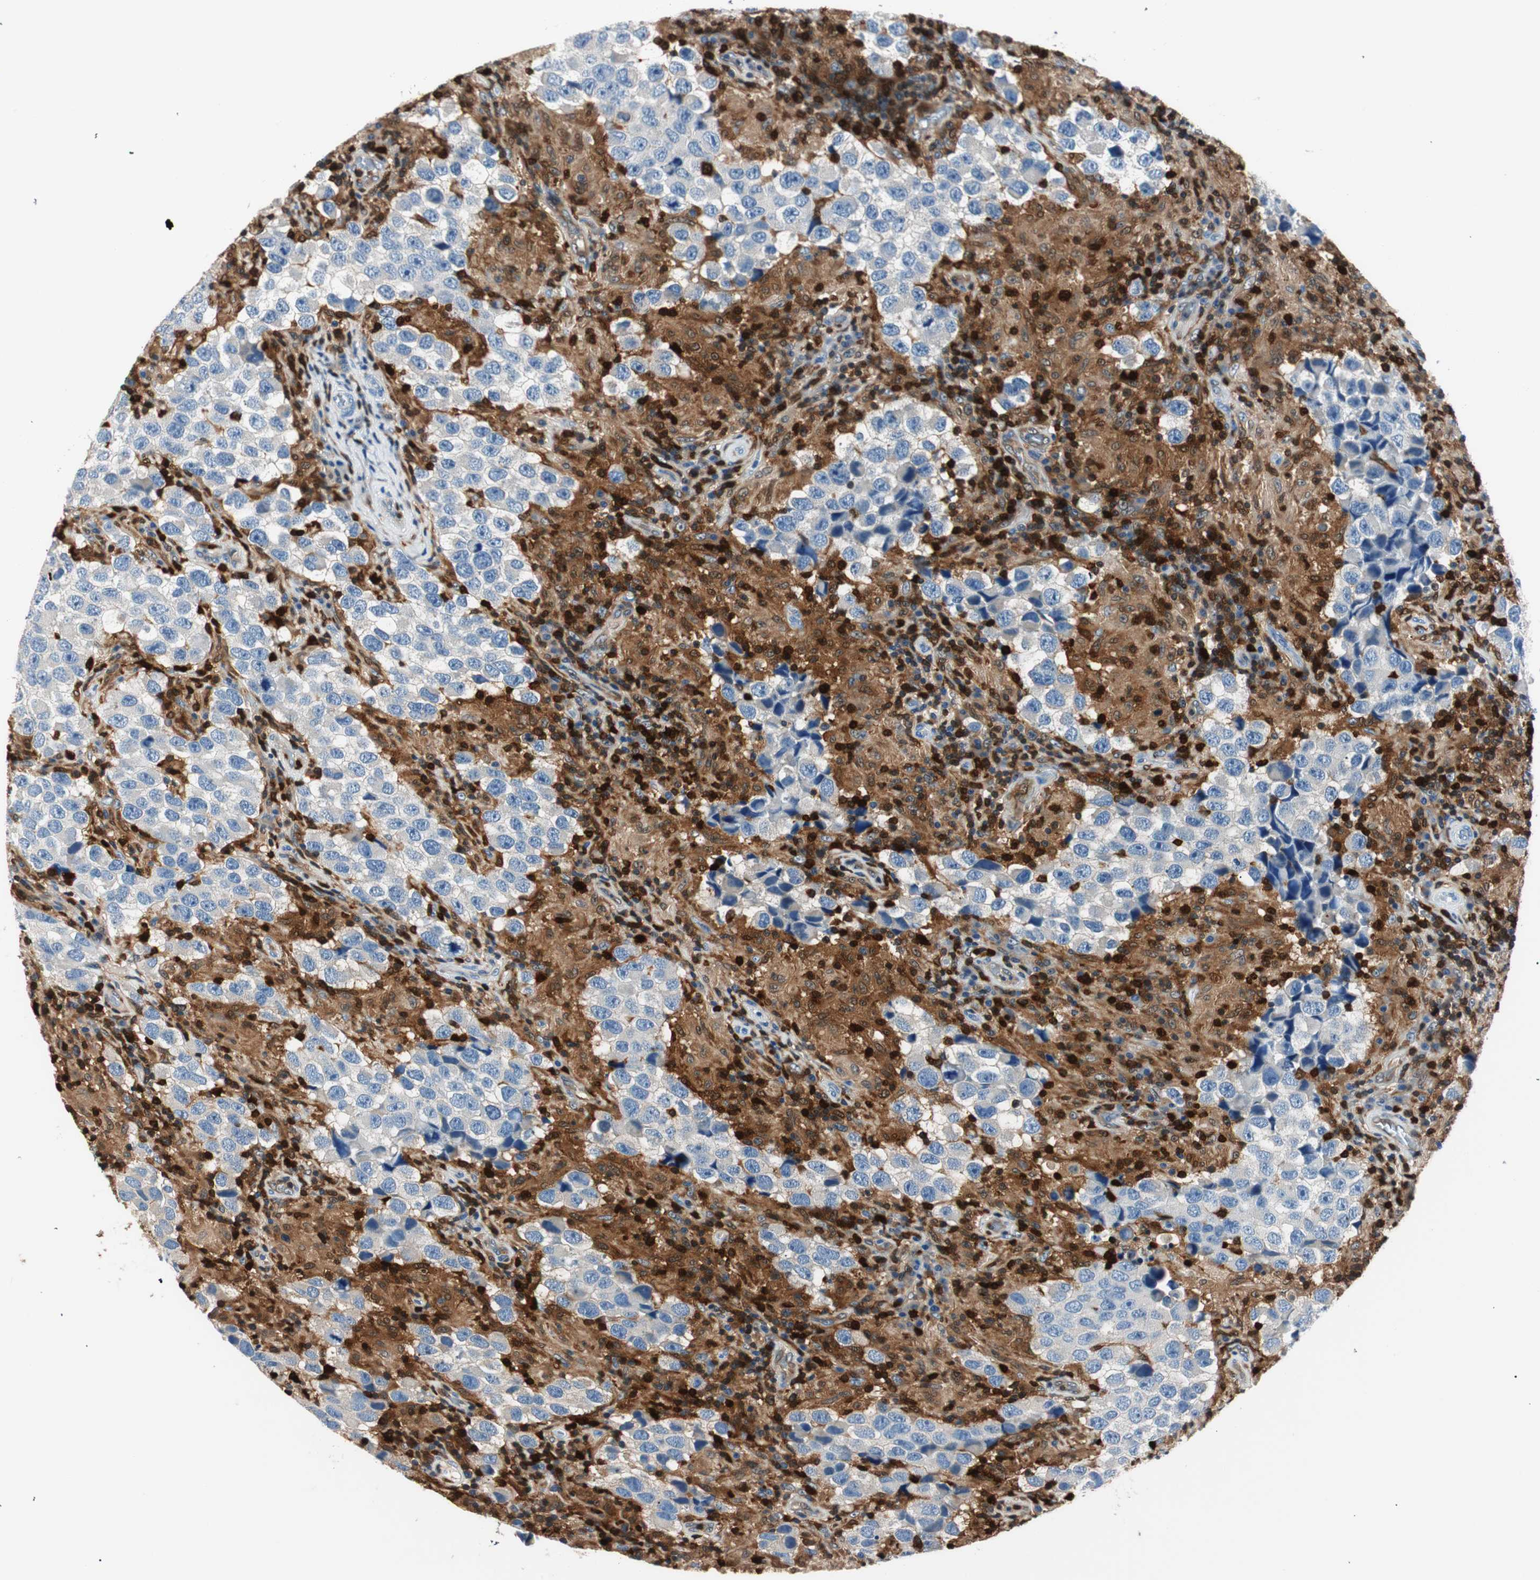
{"staining": {"intensity": "negative", "quantity": "none", "location": "none"}, "tissue": "testis cancer", "cell_type": "Tumor cells", "image_type": "cancer", "snomed": [{"axis": "morphology", "description": "Carcinoma, Embryonal, NOS"}, {"axis": "topography", "description": "Testis"}], "caption": "This is a micrograph of immunohistochemistry staining of testis cancer, which shows no positivity in tumor cells.", "gene": "COTL1", "patient": {"sex": "male", "age": 21}}